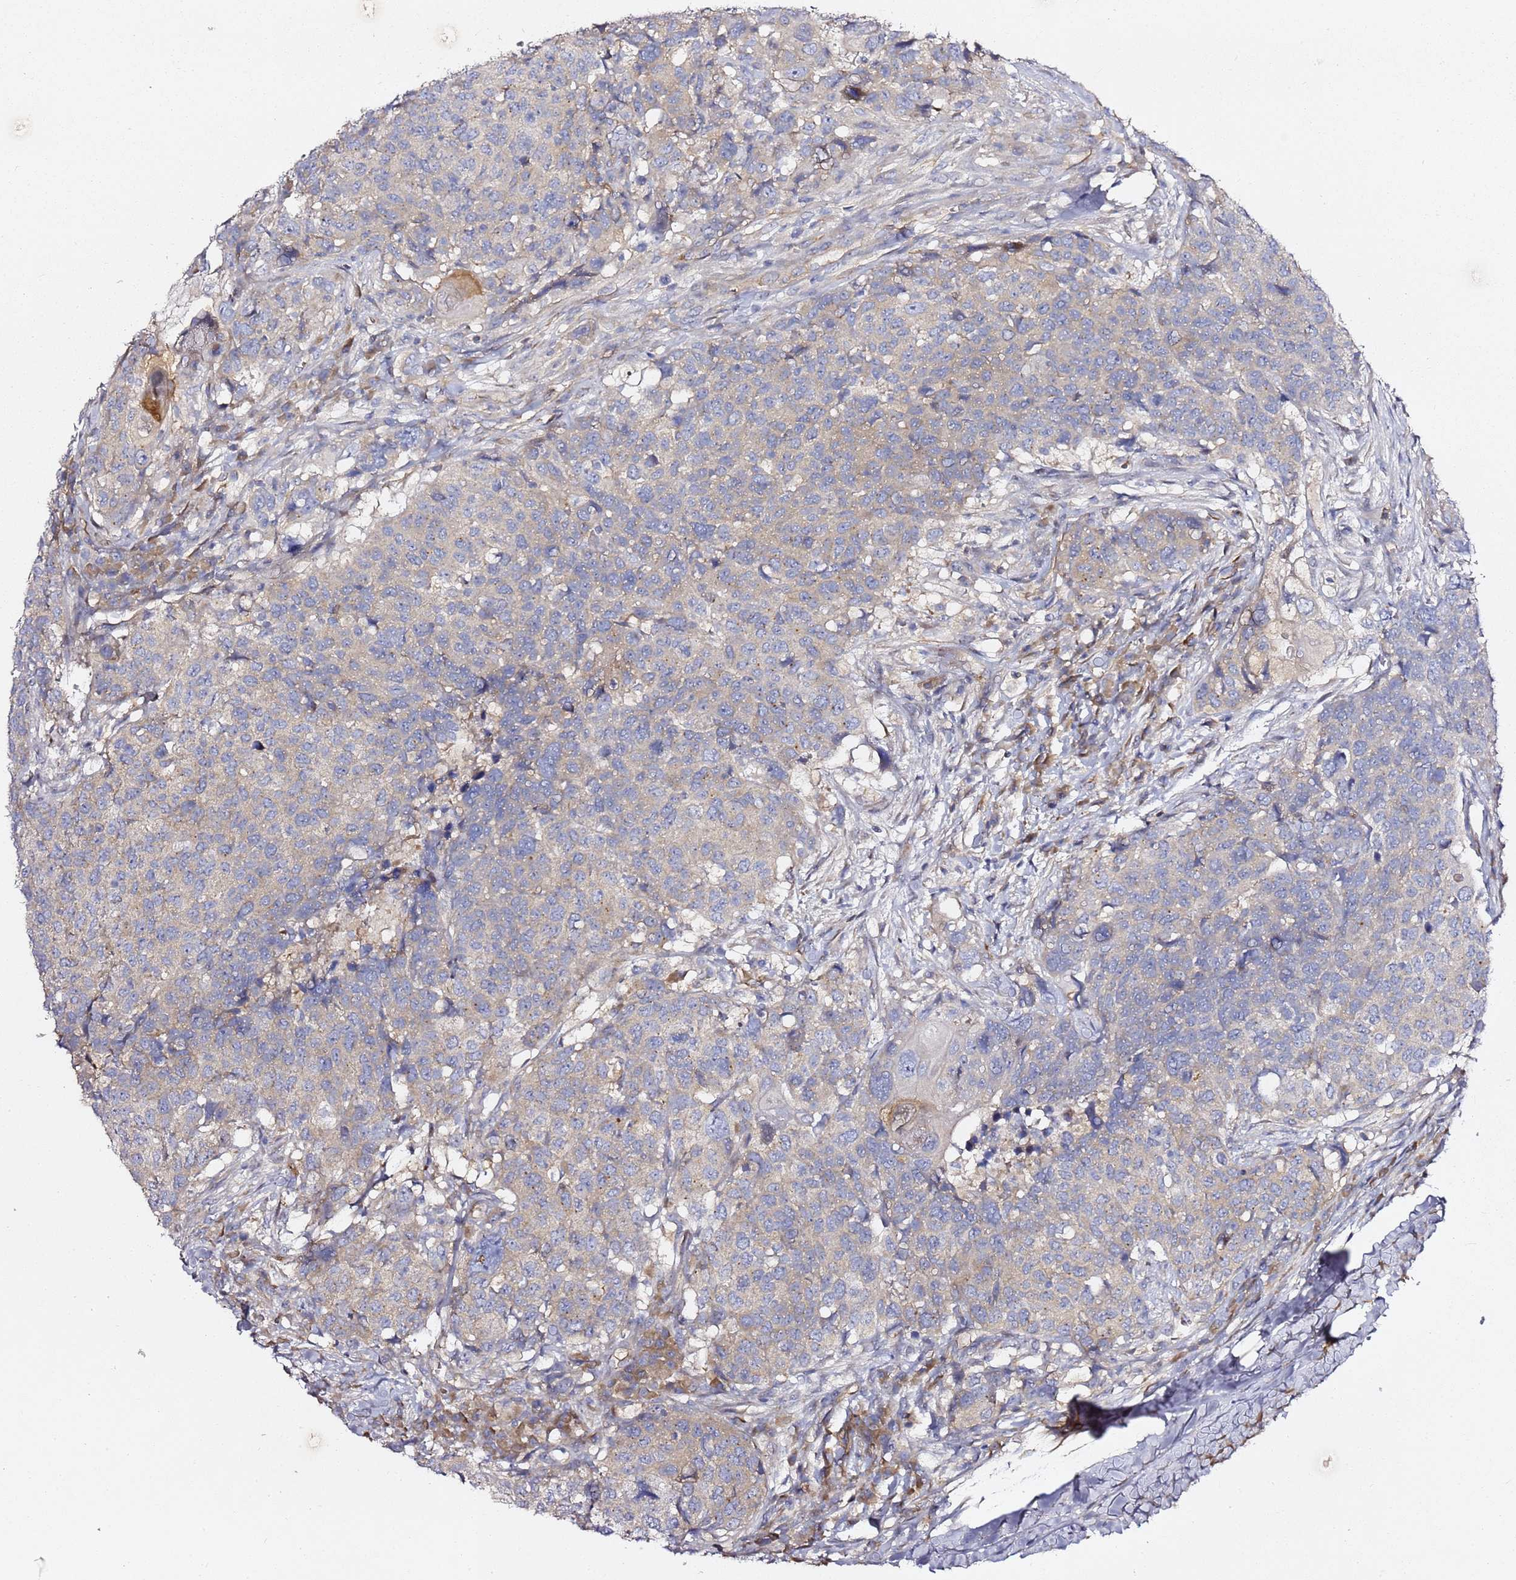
{"staining": {"intensity": "weak", "quantity": "<25%", "location": "cytoplasmic/membranous"}, "tissue": "head and neck cancer", "cell_type": "Tumor cells", "image_type": "cancer", "snomed": [{"axis": "morphology", "description": "Normal tissue, NOS"}, {"axis": "morphology", "description": "Squamous cell carcinoma, NOS"}, {"axis": "topography", "description": "Skeletal muscle"}, {"axis": "topography", "description": "Vascular tissue"}, {"axis": "topography", "description": "Peripheral nerve tissue"}, {"axis": "topography", "description": "Head-Neck"}], "caption": "Immunohistochemical staining of human squamous cell carcinoma (head and neck) displays no significant expression in tumor cells.", "gene": "EPS8L1", "patient": {"sex": "male", "age": 66}}